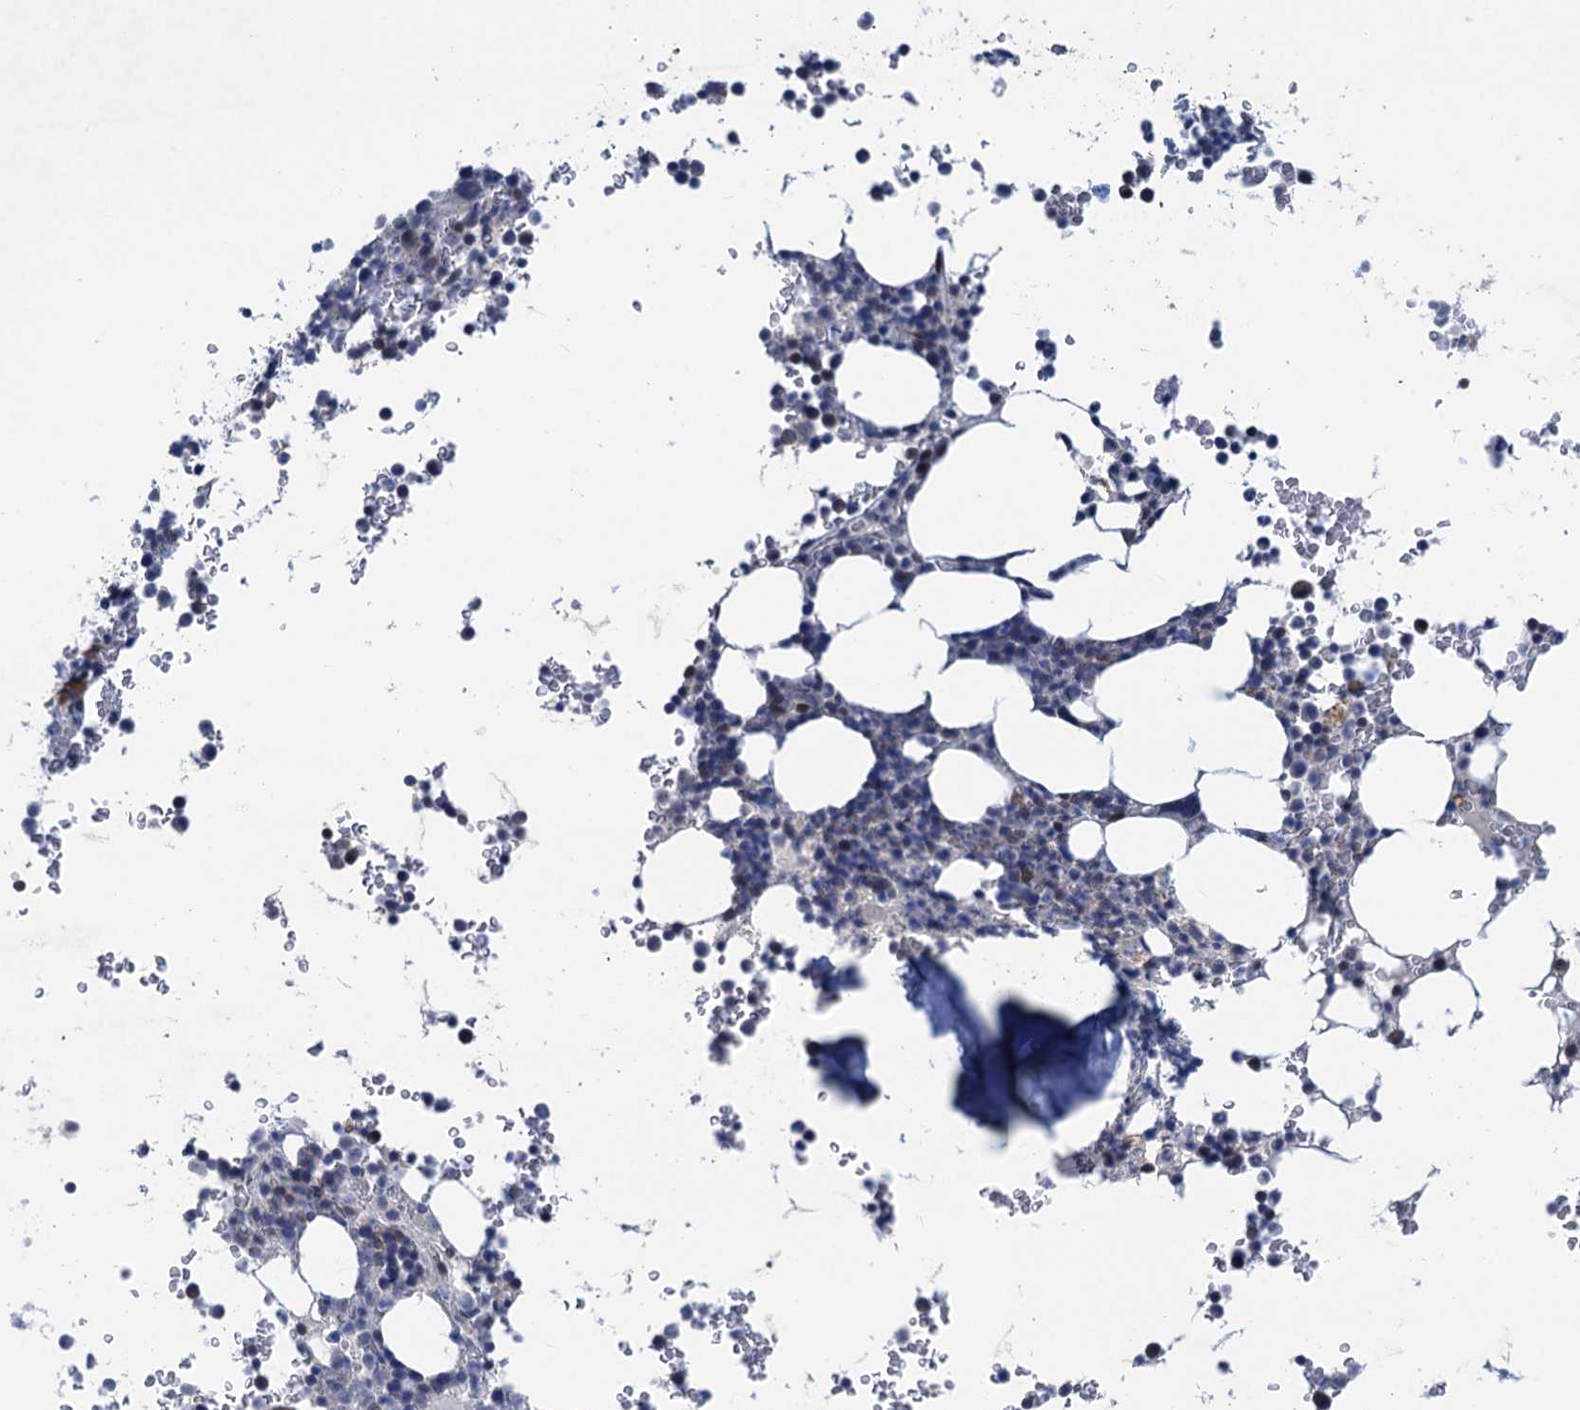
{"staining": {"intensity": "negative", "quantity": "none", "location": "none"}, "tissue": "bone marrow", "cell_type": "Hematopoietic cells", "image_type": "normal", "snomed": [{"axis": "morphology", "description": "Normal tissue, NOS"}, {"axis": "topography", "description": "Bone marrow"}], "caption": "A high-resolution image shows IHC staining of unremarkable bone marrow, which displays no significant positivity in hematopoietic cells.", "gene": "ESYT3", "patient": {"sex": "male", "age": 58}}